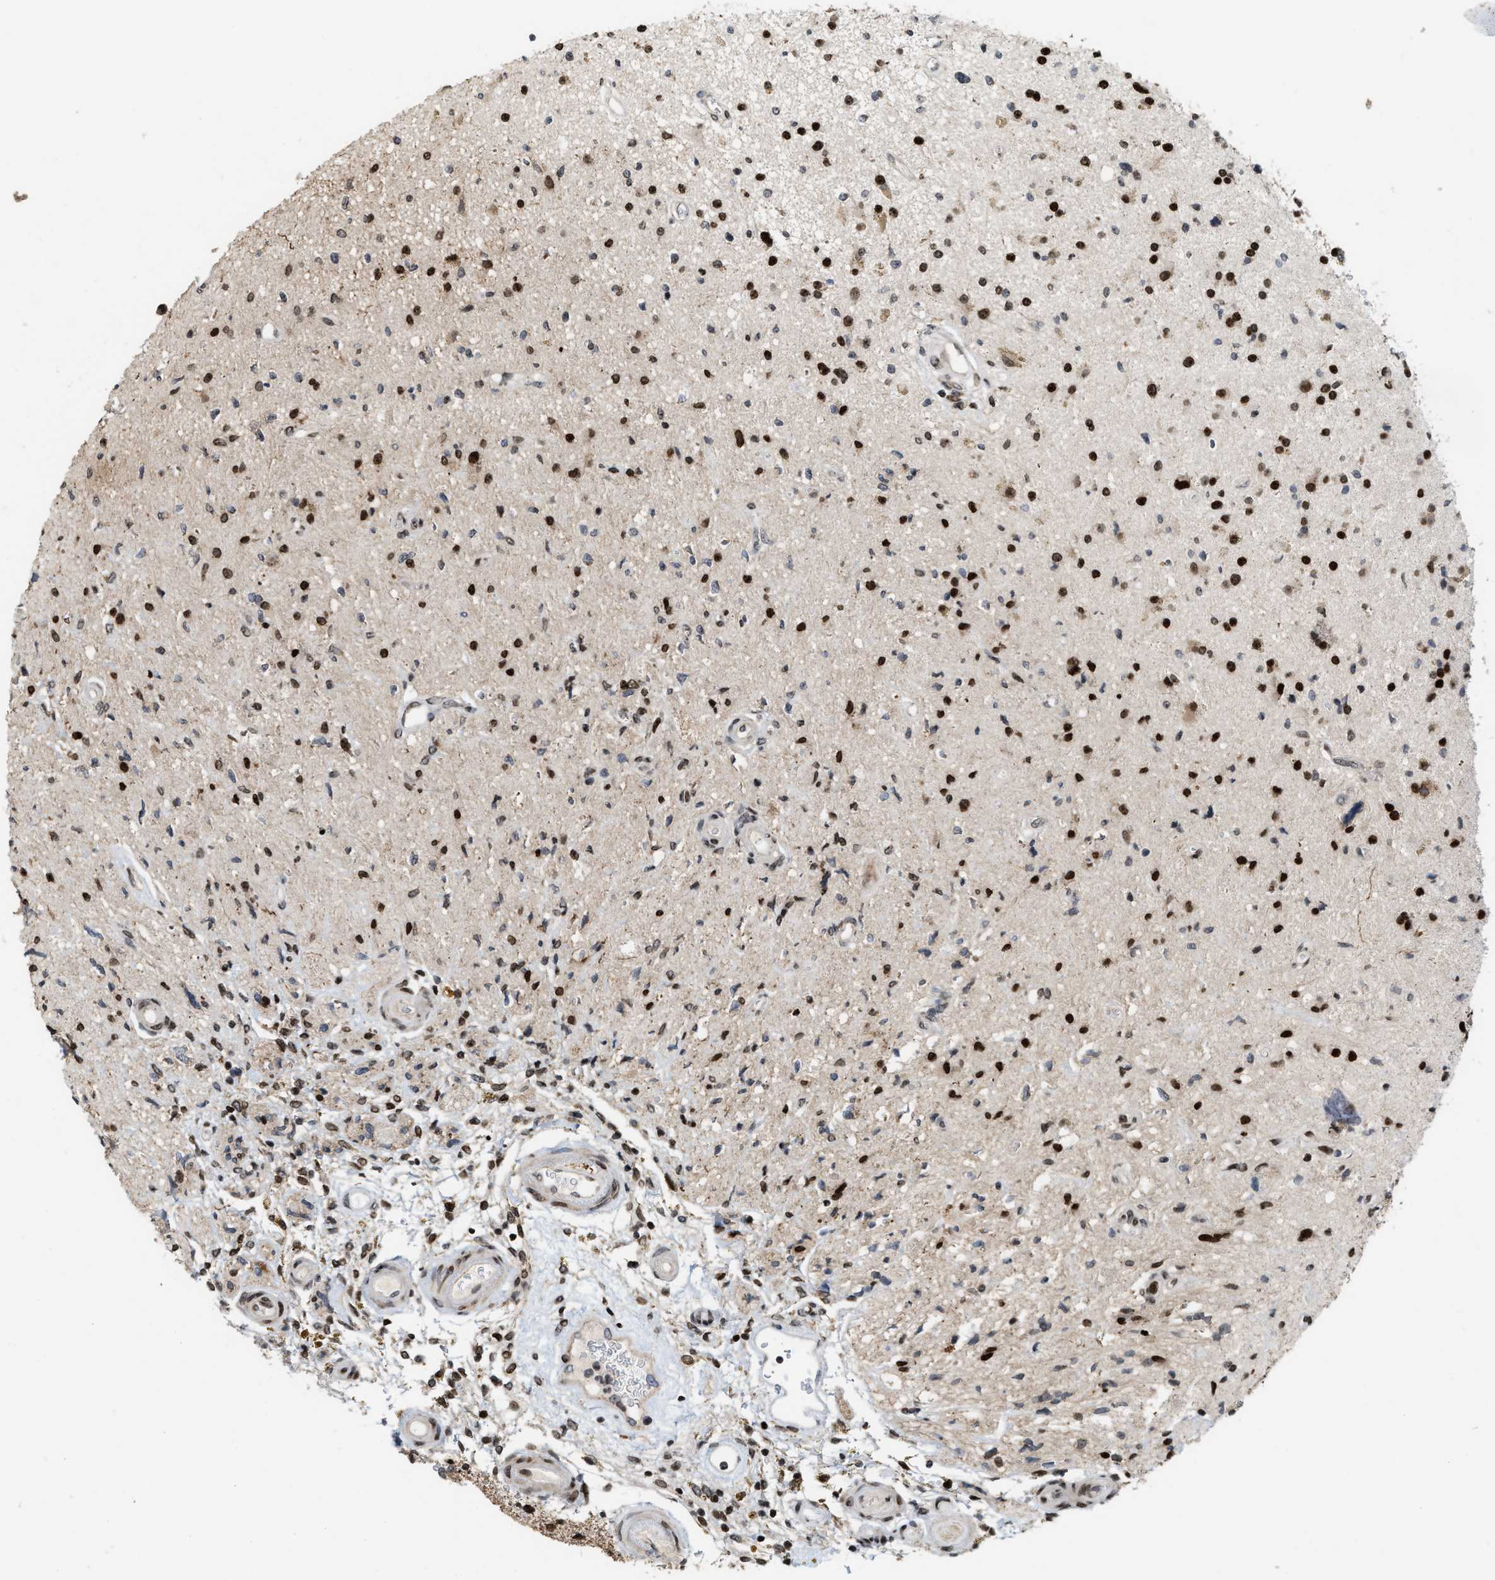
{"staining": {"intensity": "strong", "quantity": ">75%", "location": "nuclear"}, "tissue": "glioma", "cell_type": "Tumor cells", "image_type": "cancer", "snomed": [{"axis": "morphology", "description": "Glioma, malignant, High grade"}, {"axis": "topography", "description": "Brain"}], "caption": "A brown stain highlights strong nuclear positivity of a protein in high-grade glioma (malignant) tumor cells. Ihc stains the protein in brown and the nuclei are stained blue.", "gene": "PDZD2", "patient": {"sex": "male", "age": 33}}